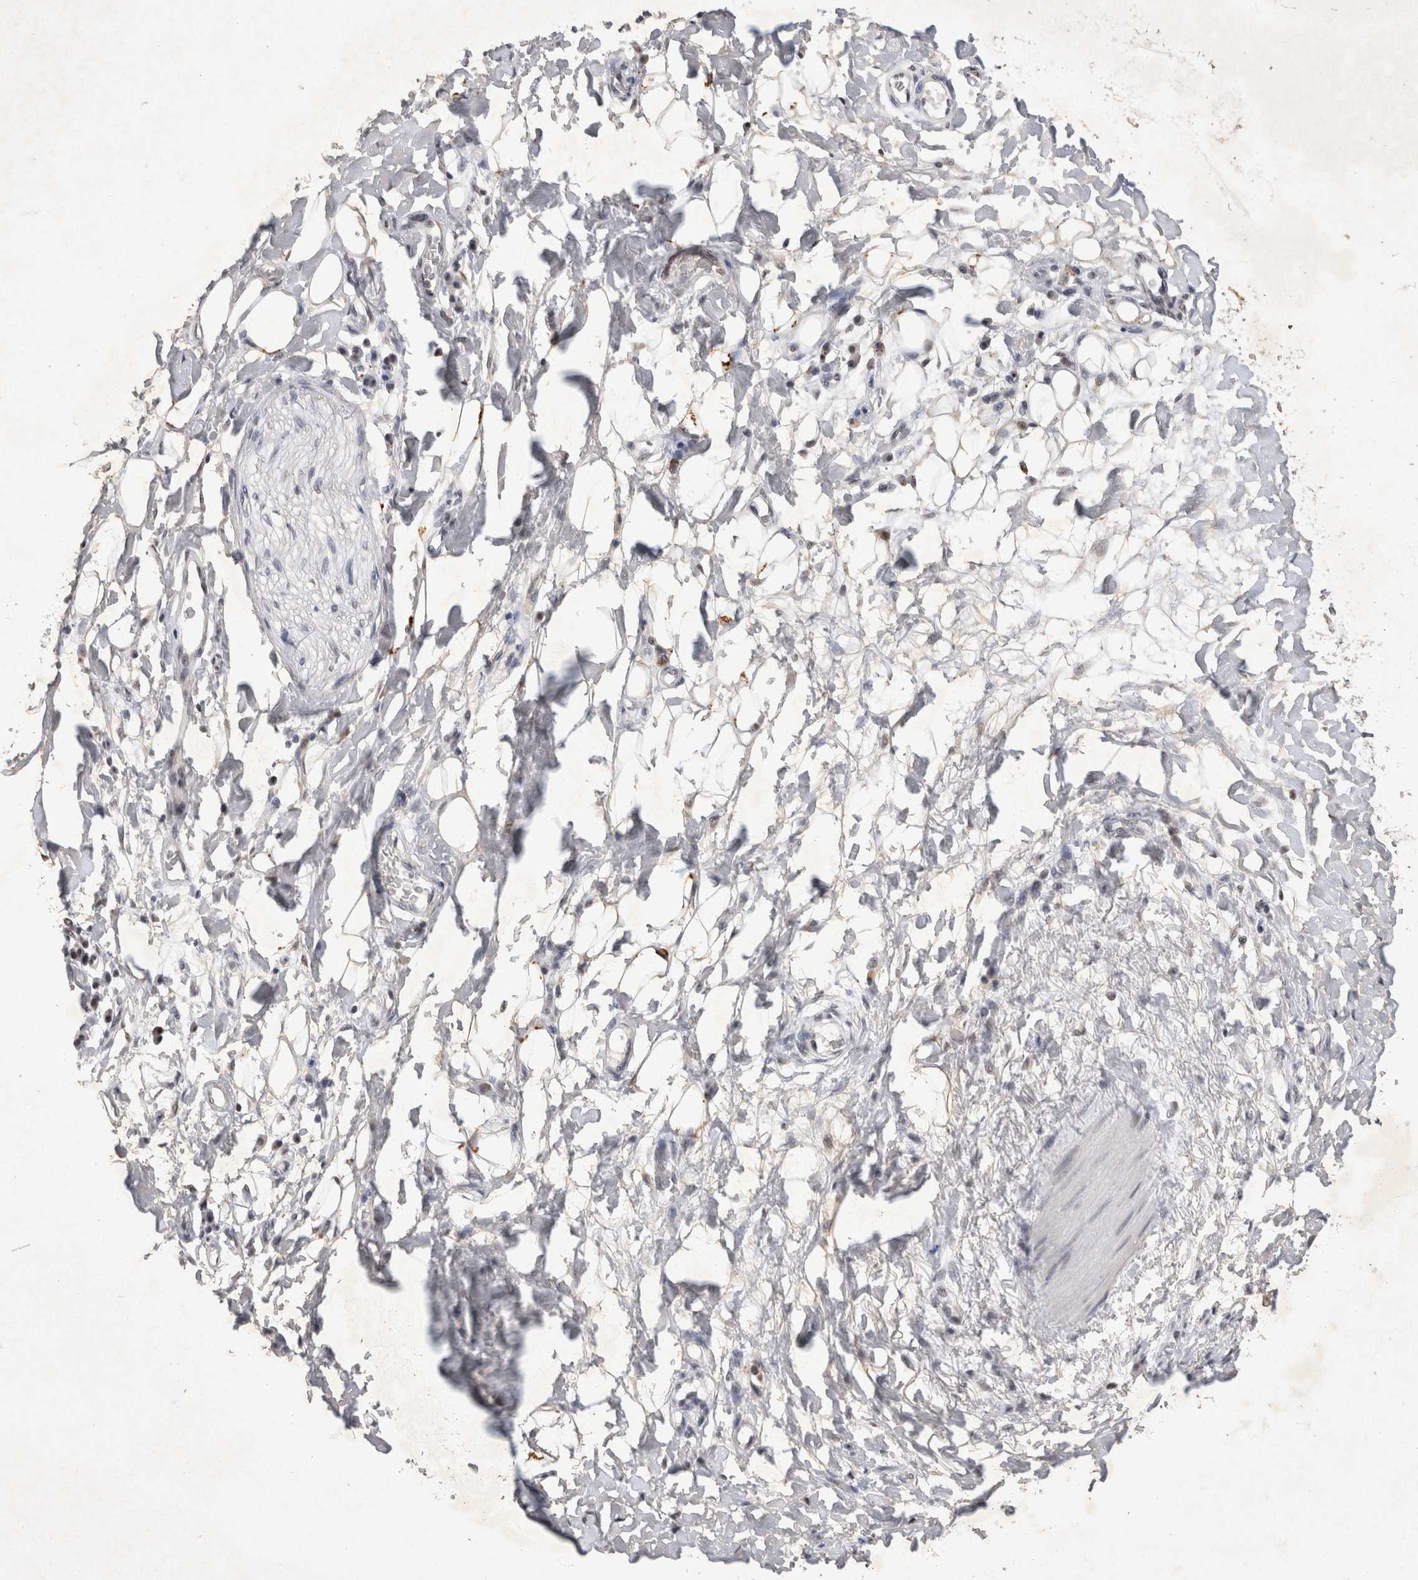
{"staining": {"intensity": "negative", "quantity": "none", "location": "none"}, "tissue": "adipose tissue", "cell_type": "Adipocytes", "image_type": "normal", "snomed": [{"axis": "morphology", "description": "Normal tissue, NOS"}, {"axis": "morphology", "description": "Adenocarcinoma, NOS"}, {"axis": "topography", "description": "Esophagus"}], "caption": "The immunohistochemistry photomicrograph has no significant expression in adipocytes of adipose tissue. Nuclei are stained in blue.", "gene": "XRCC5", "patient": {"sex": "male", "age": 62}}